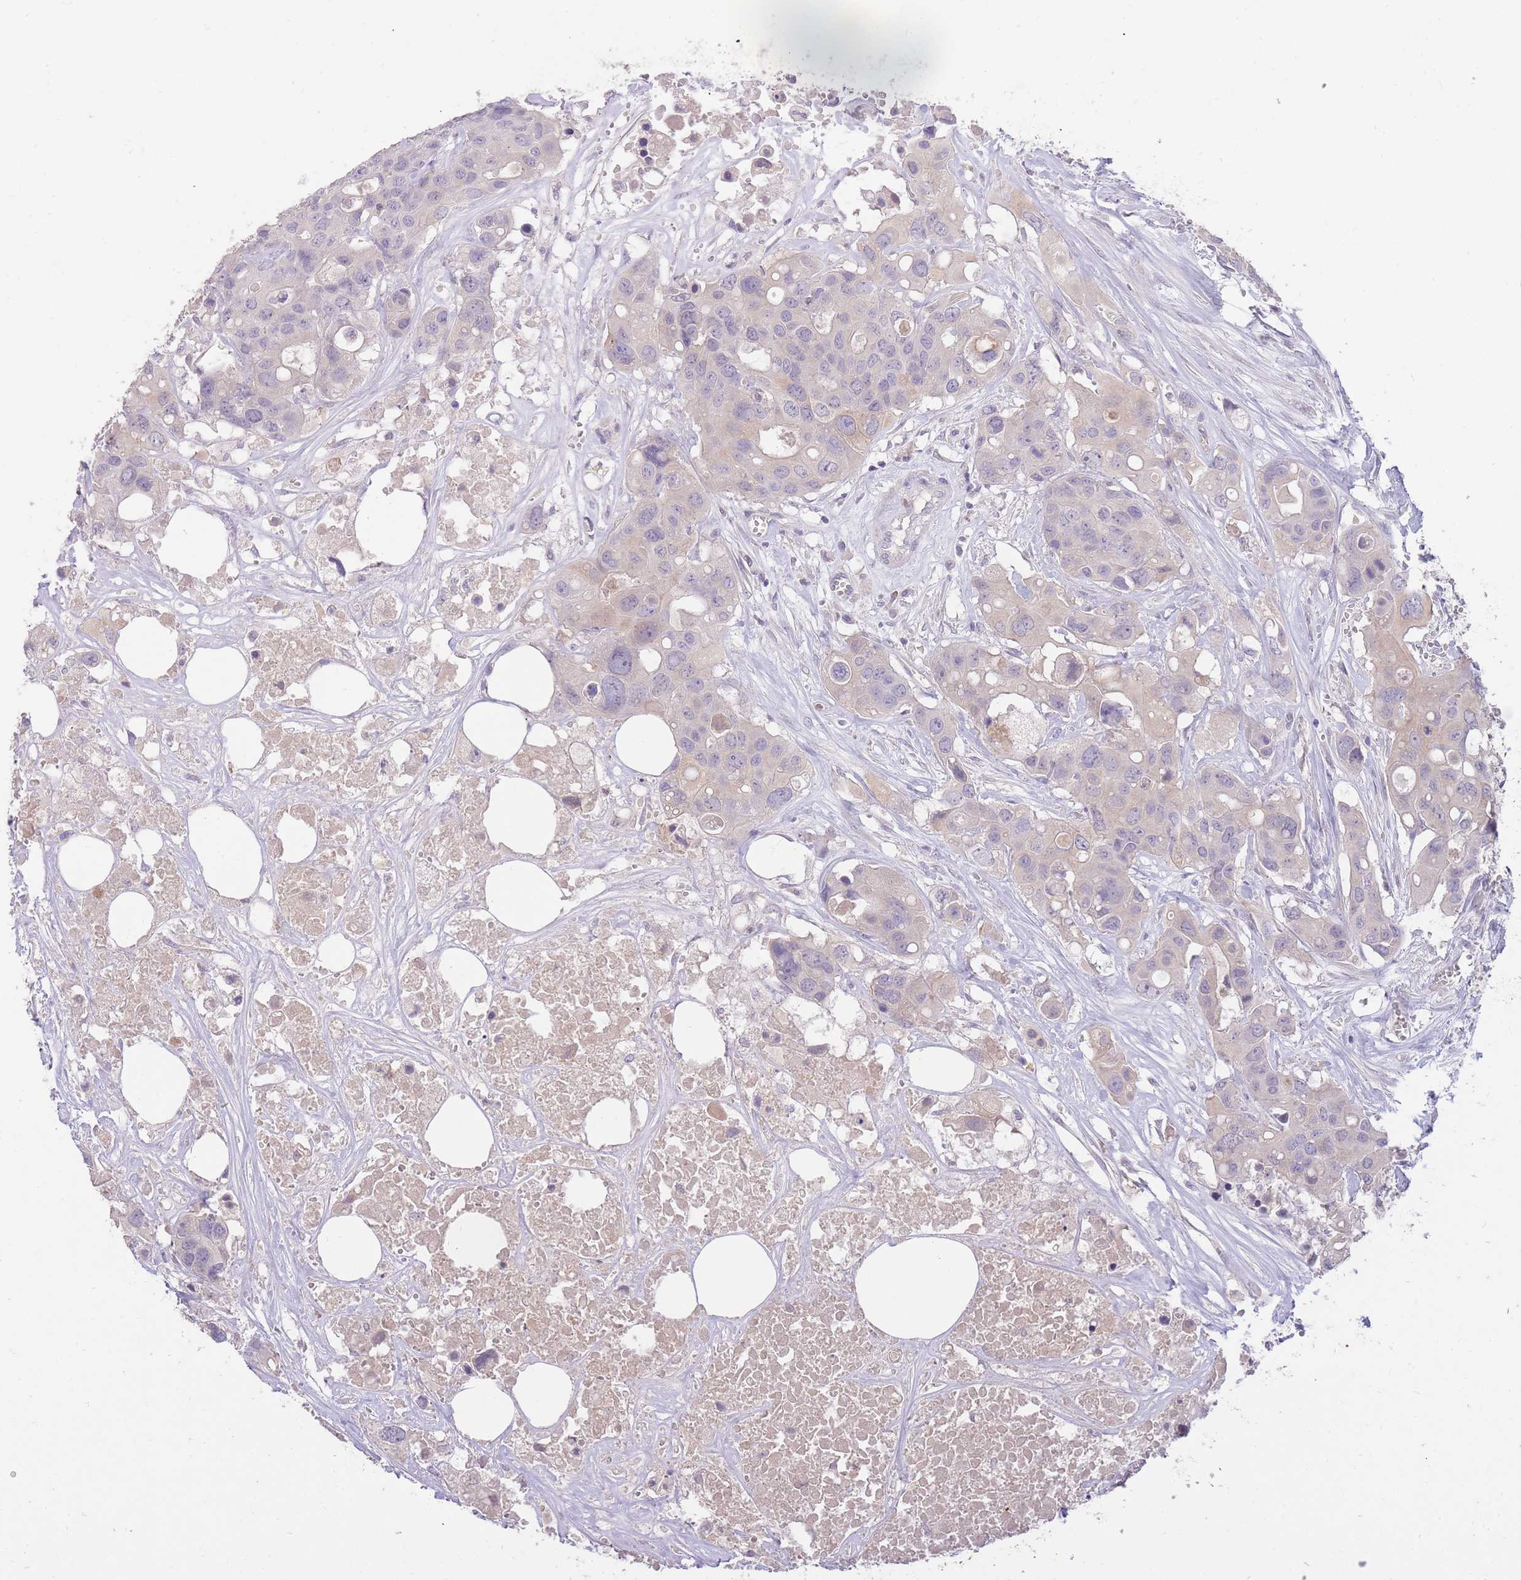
{"staining": {"intensity": "negative", "quantity": "none", "location": "none"}, "tissue": "colorectal cancer", "cell_type": "Tumor cells", "image_type": "cancer", "snomed": [{"axis": "morphology", "description": "Adenocarcinoma, NOS"}, {"axis": "topography", "description": "Colon"}], "caption": "Protein analysis of adenocarcinoma (colorectal) displays no significant expression in tumor cells.", "gene": "FRG2C", "patient": {"sex": "male", "age": 77}}